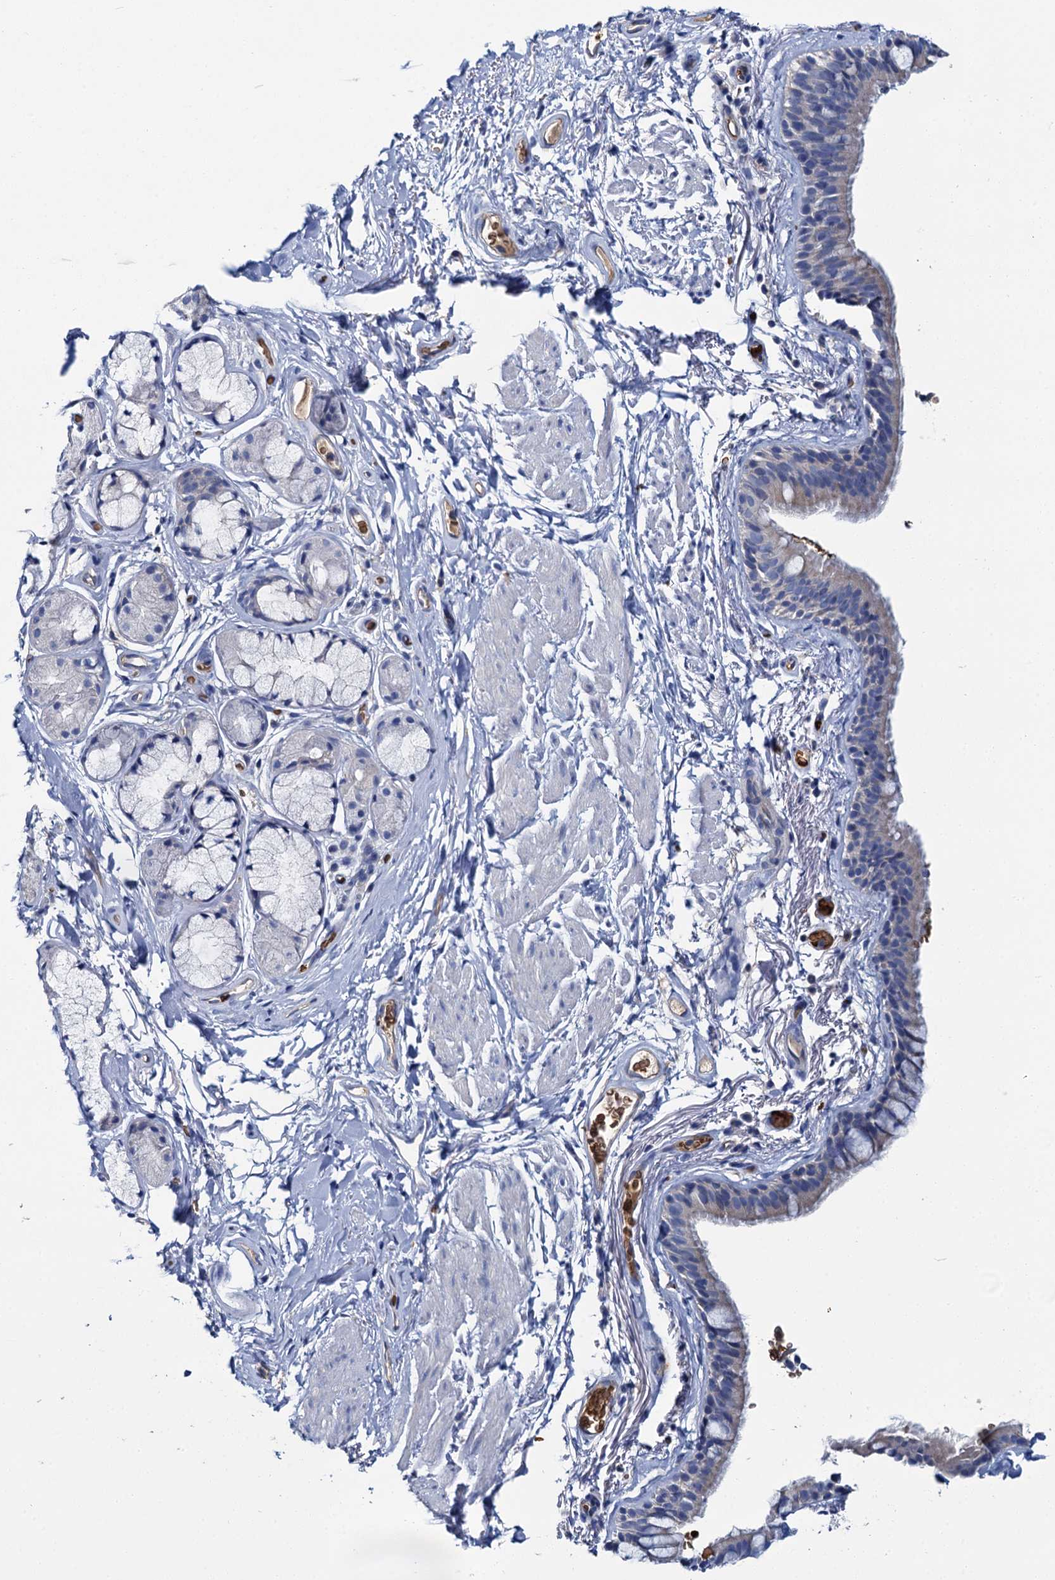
{"staining": {"intensity": "weak", "quantity": "<25%", "location": "cytoplasmic/membranous"}, "tissue": "bronchus", "cell_type": "Respiratory epithelial cells", "image_type": "normal", "snomed": [{"axis": "morphology", "description": "Normal tissue, NOS"}, {"axis": "topography", "description": "Cartilage tissue"}], "caption": "This is a histopathology image of immunohistochemistry staining of normal bronchus, which shows no staining in respiratory epithelial cells.", "gene": "ATG2A", "patient": {"sex": "male", "age": 63}}